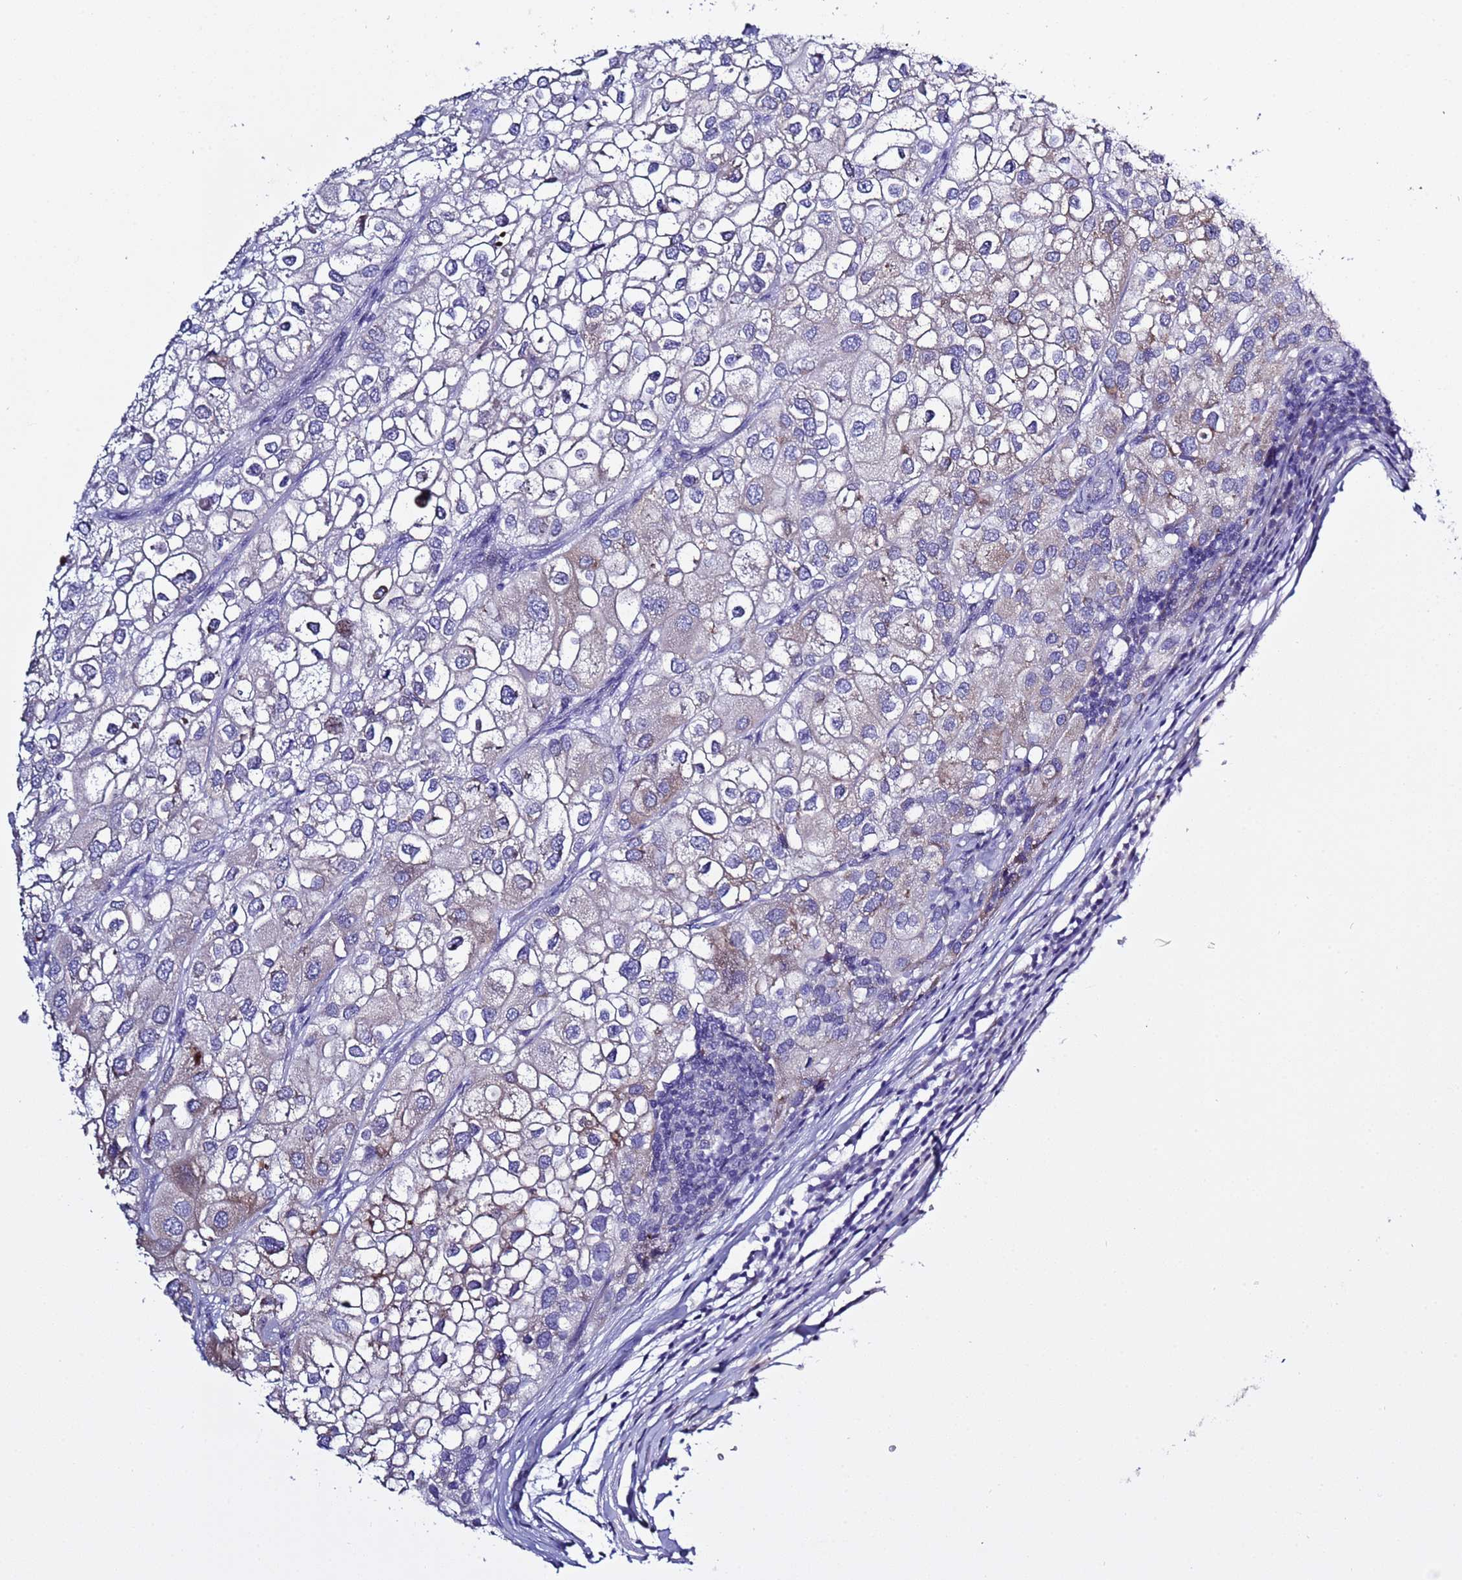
{"staining": {"intensity": "weak", "quantity": "<25%", "location": "cytoplasmic/membranous"}, "tissue": "urothelial cancer", "cell_type": "Tumor cells", "image_type": "cancer", "snomed": [{"axis": "morphology", "description": "Urothelial carcinoma, High grade"}, {"axis": "topography", "description": "Urinary bladder"}], "caption": "Immunohistochemical staining of human high-grade urothelial carcinoma reveals no significant staining in tumor cells. Nuclei are stained in blue.", "gene": "ABHD17B", "patient": {"sex": "male", "age": 64}}